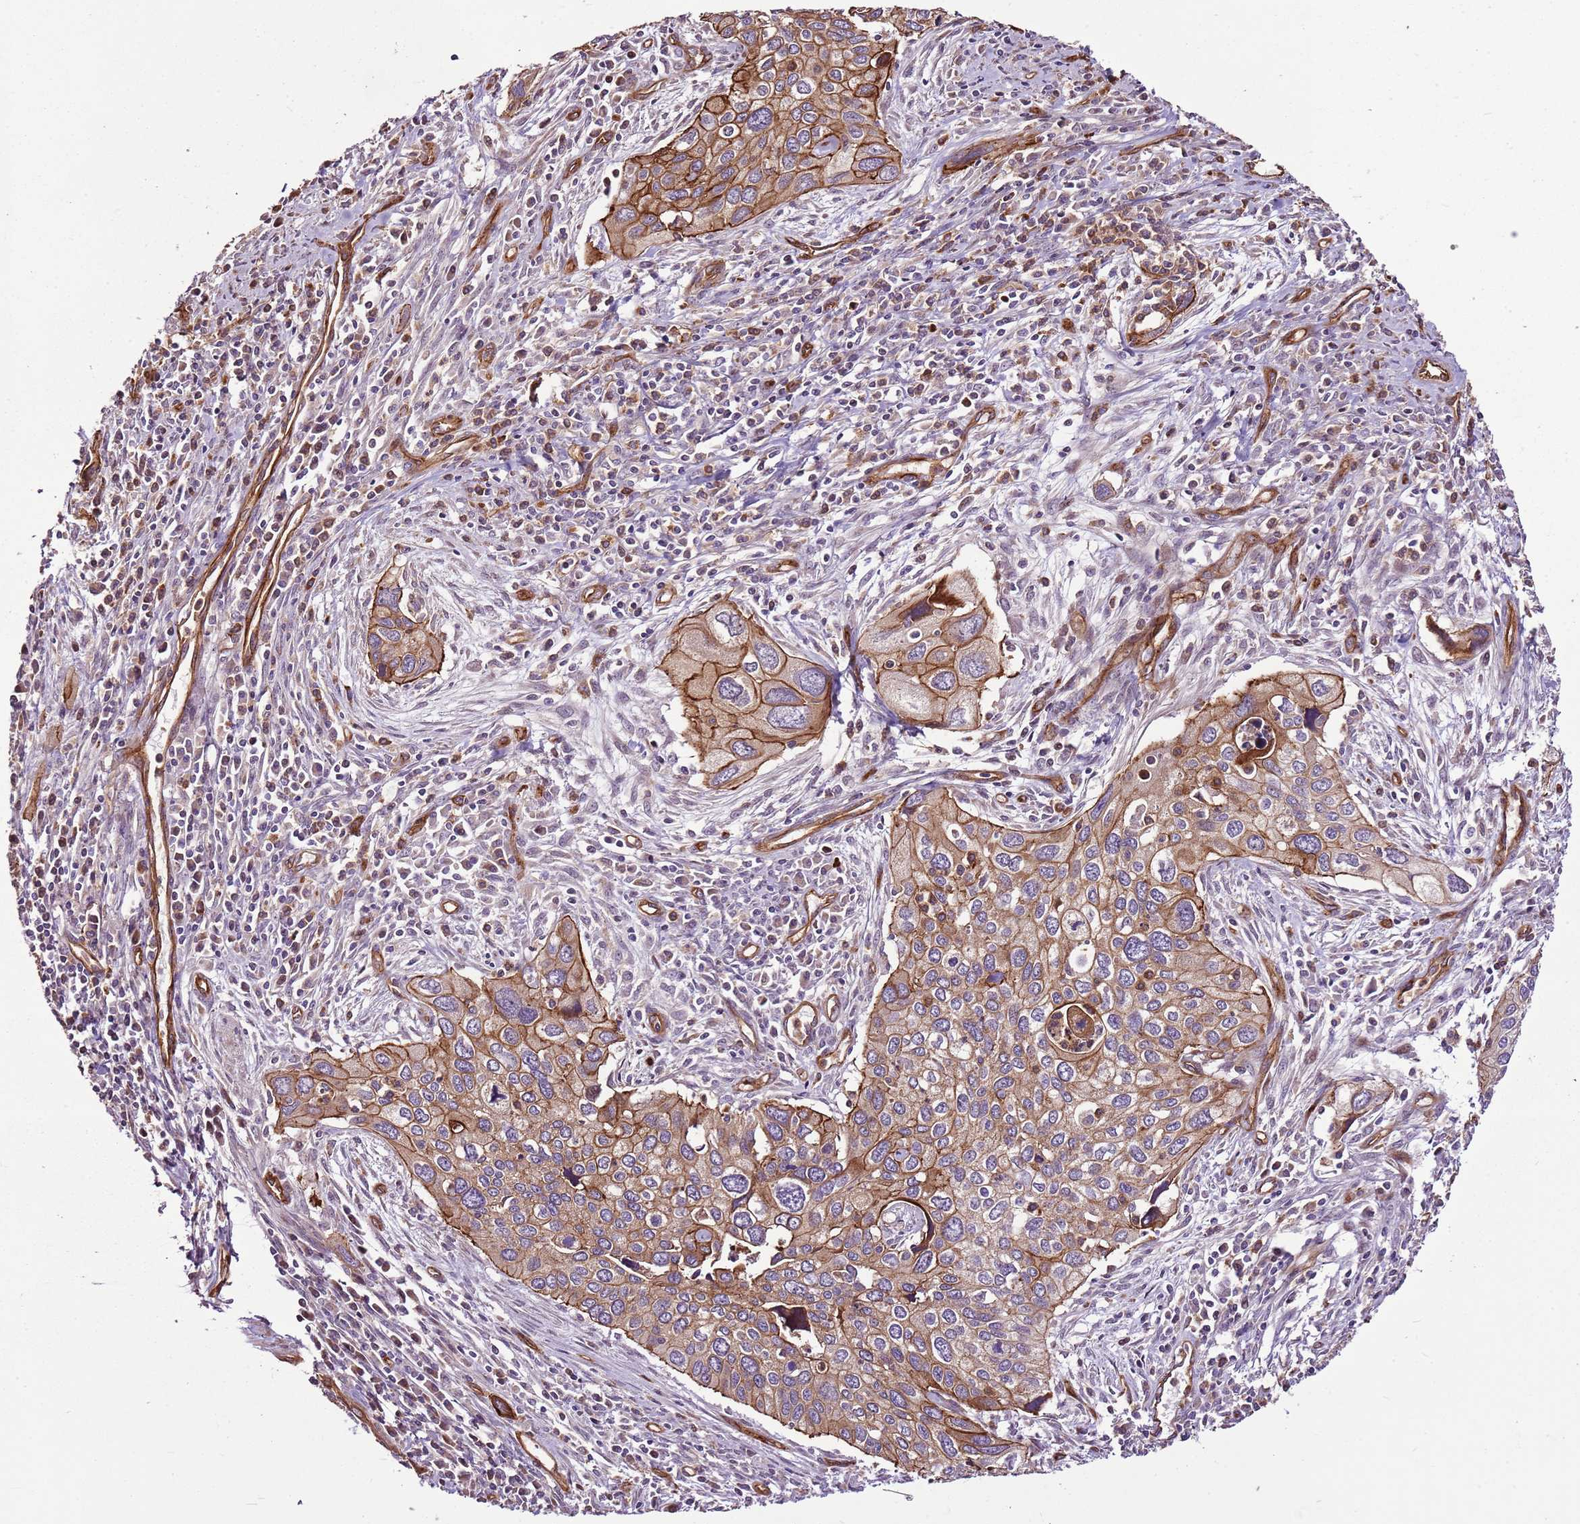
{"staining": {"intensity": "moderate", "quantity": ">75%", "location": "cytoplasmic/membranous"}, "tissue": "cervical cancer", "cell_type": "Tumor cells", "image_type": "cancer", "snomed": [{"axis": "morphology", "description": "Squamous cell carcinoma, NOS"}, {"axis": "topography", "description": "Cervix"}], "caption": "The histopathology image shows a brown stain indicating the presence of a protein in the cytoplasmic/membranous of tumor cells in cervical cancer (squamous cell carcinoma). (brown staining indicates protein expression, while blue staining denotes nuclei).", "gene": "ZNF827", "patient": {"sex": "female", "age": 55}}